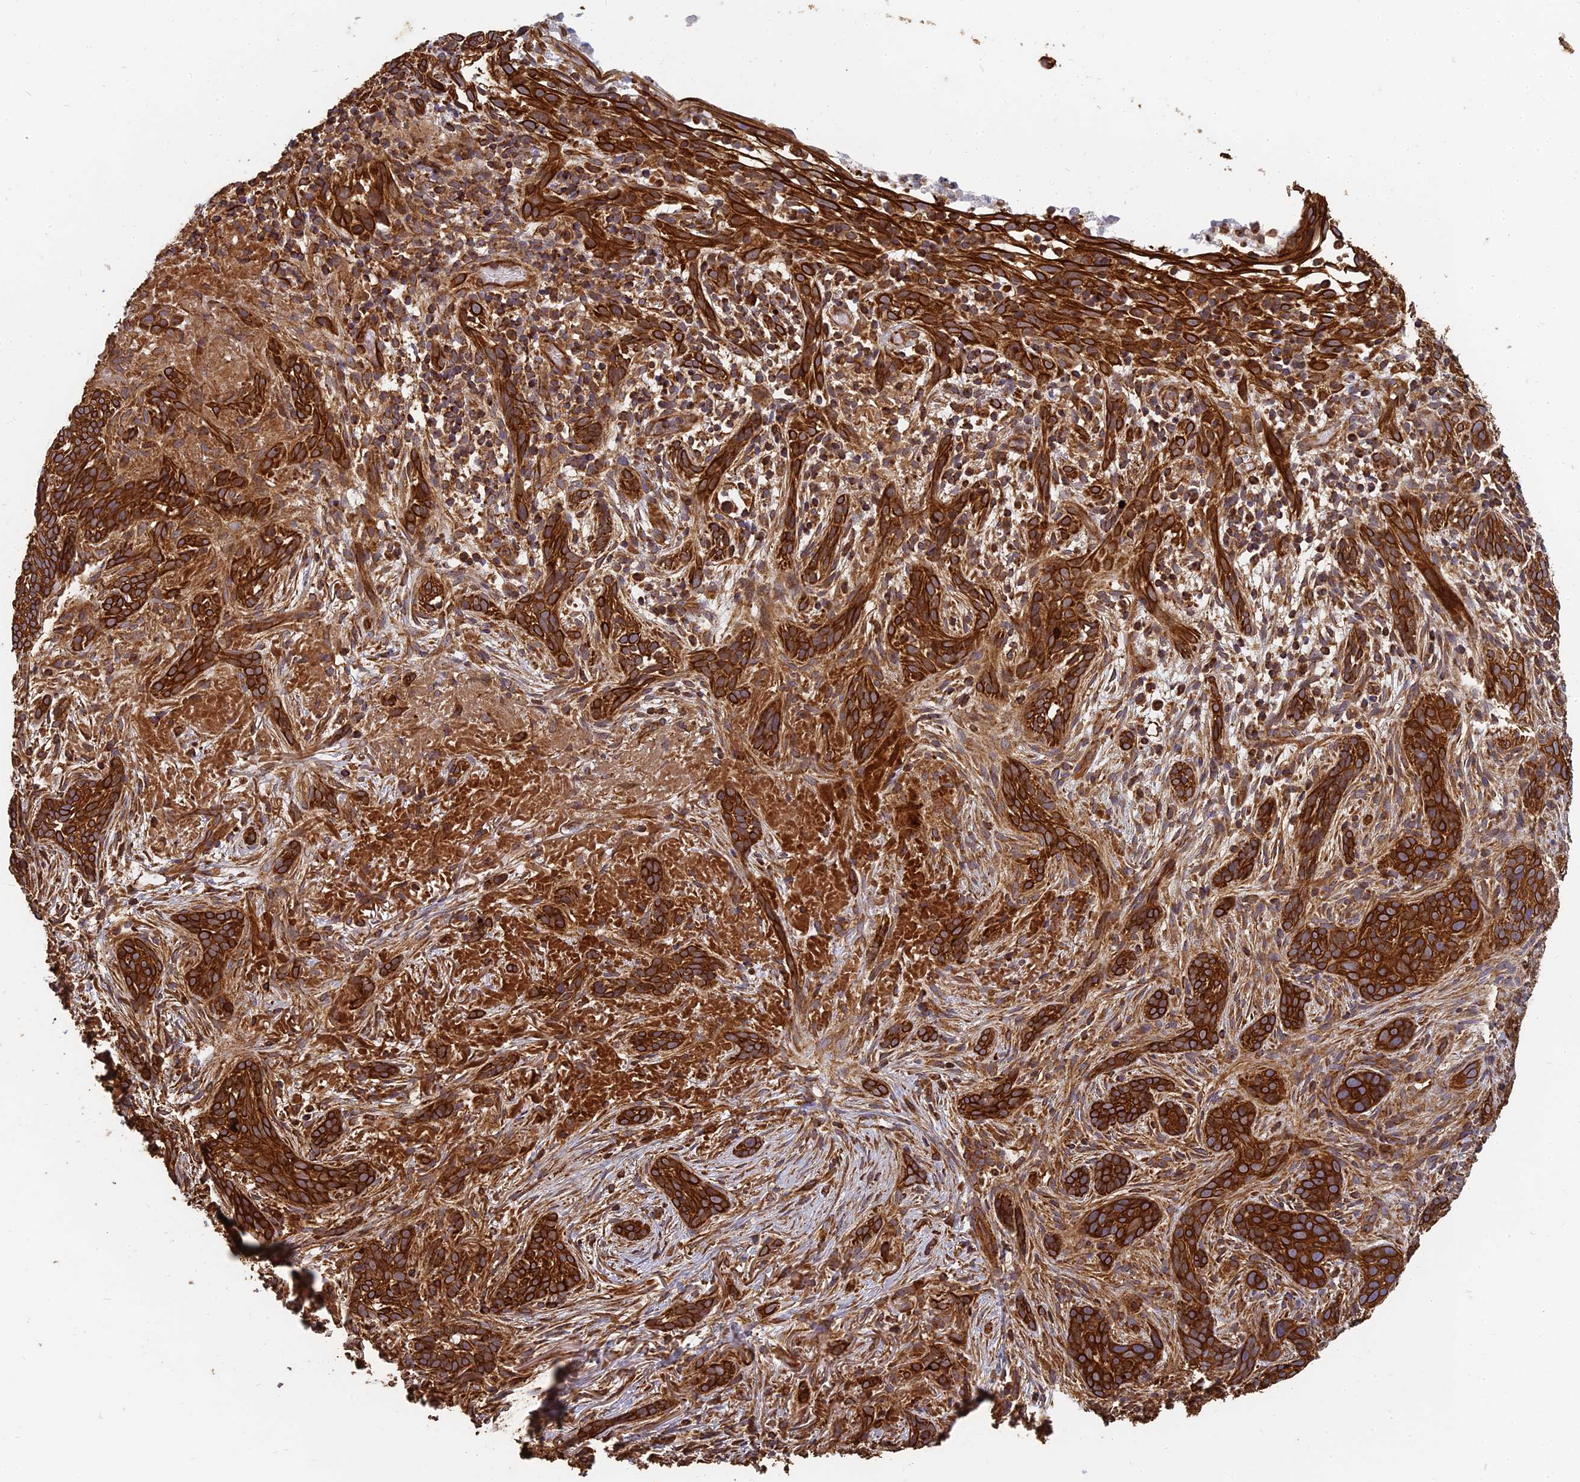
{"staining": {"intensity": "strong", "quantity": ">75%", "location": "cytoplasmic/membranous"}, "tissue": "skin cancer", "cell_type": "Tumor cells", "image_type": "cancer", "snomed": [{"axis": "morphology", "description": "Basal cell carcinoma"}, {"axis": "topography", "description": "Skin"}], "caption": "Skin basal cell carcinoma was stained to show a protein in brown. There is high levels of strong cytoplasmic/membranous expression in about >75% of tumor cells. Using DAB (3,3'-diaminobenzidine) (brown) and hematoxylin (blue) stains, captured at high magnification using brightfield microscopy.", "gene": "DSTYK", "patient": {"sex": "male", "age": 71}}